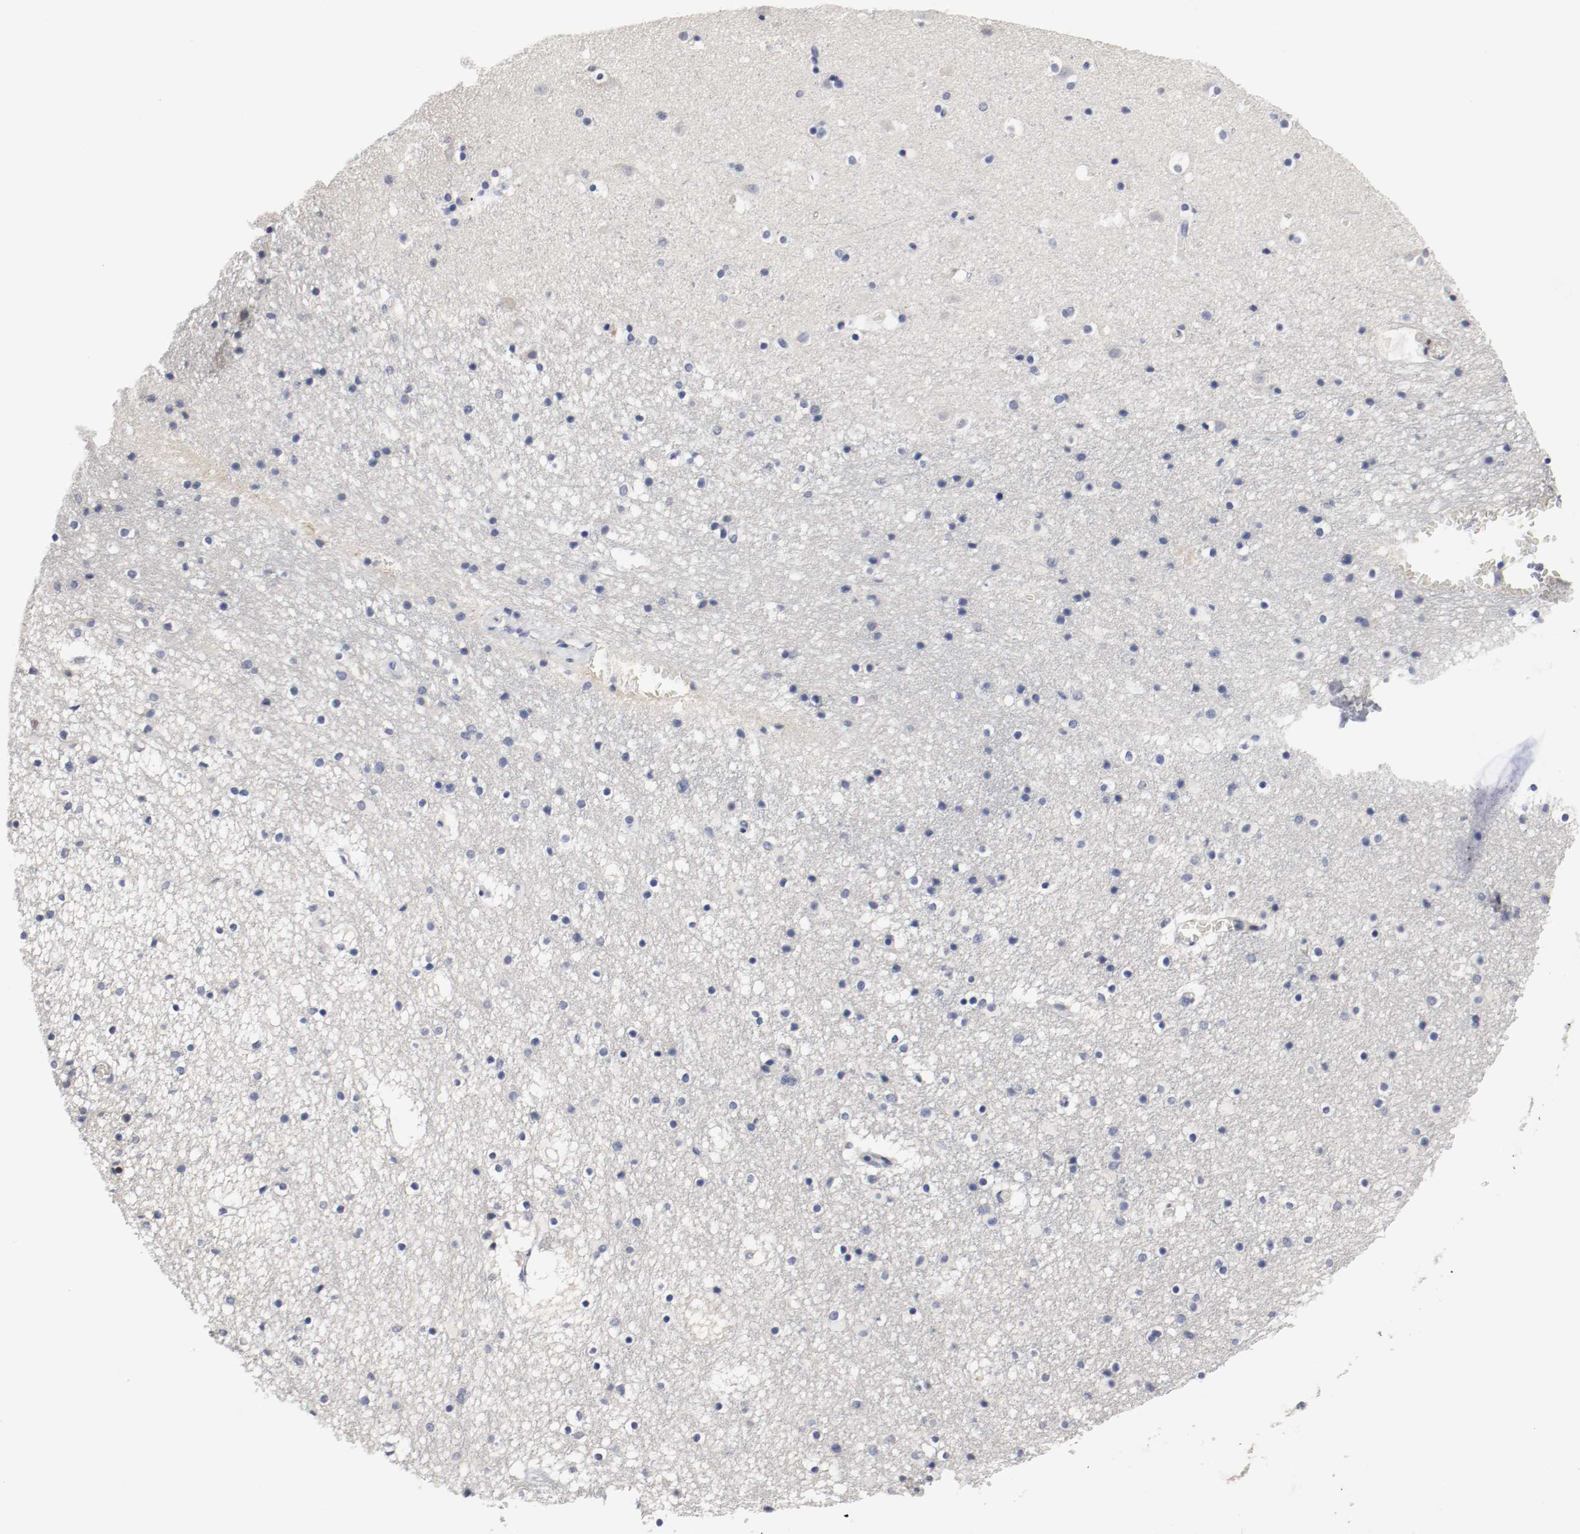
{"staining": {"intensity": "negative", "quantity": "none", "location": "none"}, "tissue": "caudate", "cell_type": "Glial cells", "image_type": "normal", "snomed": [{"axis": "morphology", "description": "Normal tissue, NOS"}, {"axis": "topography", "description": "Lateral ventricle wall"}], "caption": "IHC histopathology image of normal caudate: human caudate stained with DAB demonstrates no significant protein positivity in glial cells. The staining is performed using DAB (3,3'-diaminobenzidine) brown chromogen with nuclei counter-stained in using hematoxylin.", "gene": "MCM6", "patient": {"sex": "male", "age": 45}}